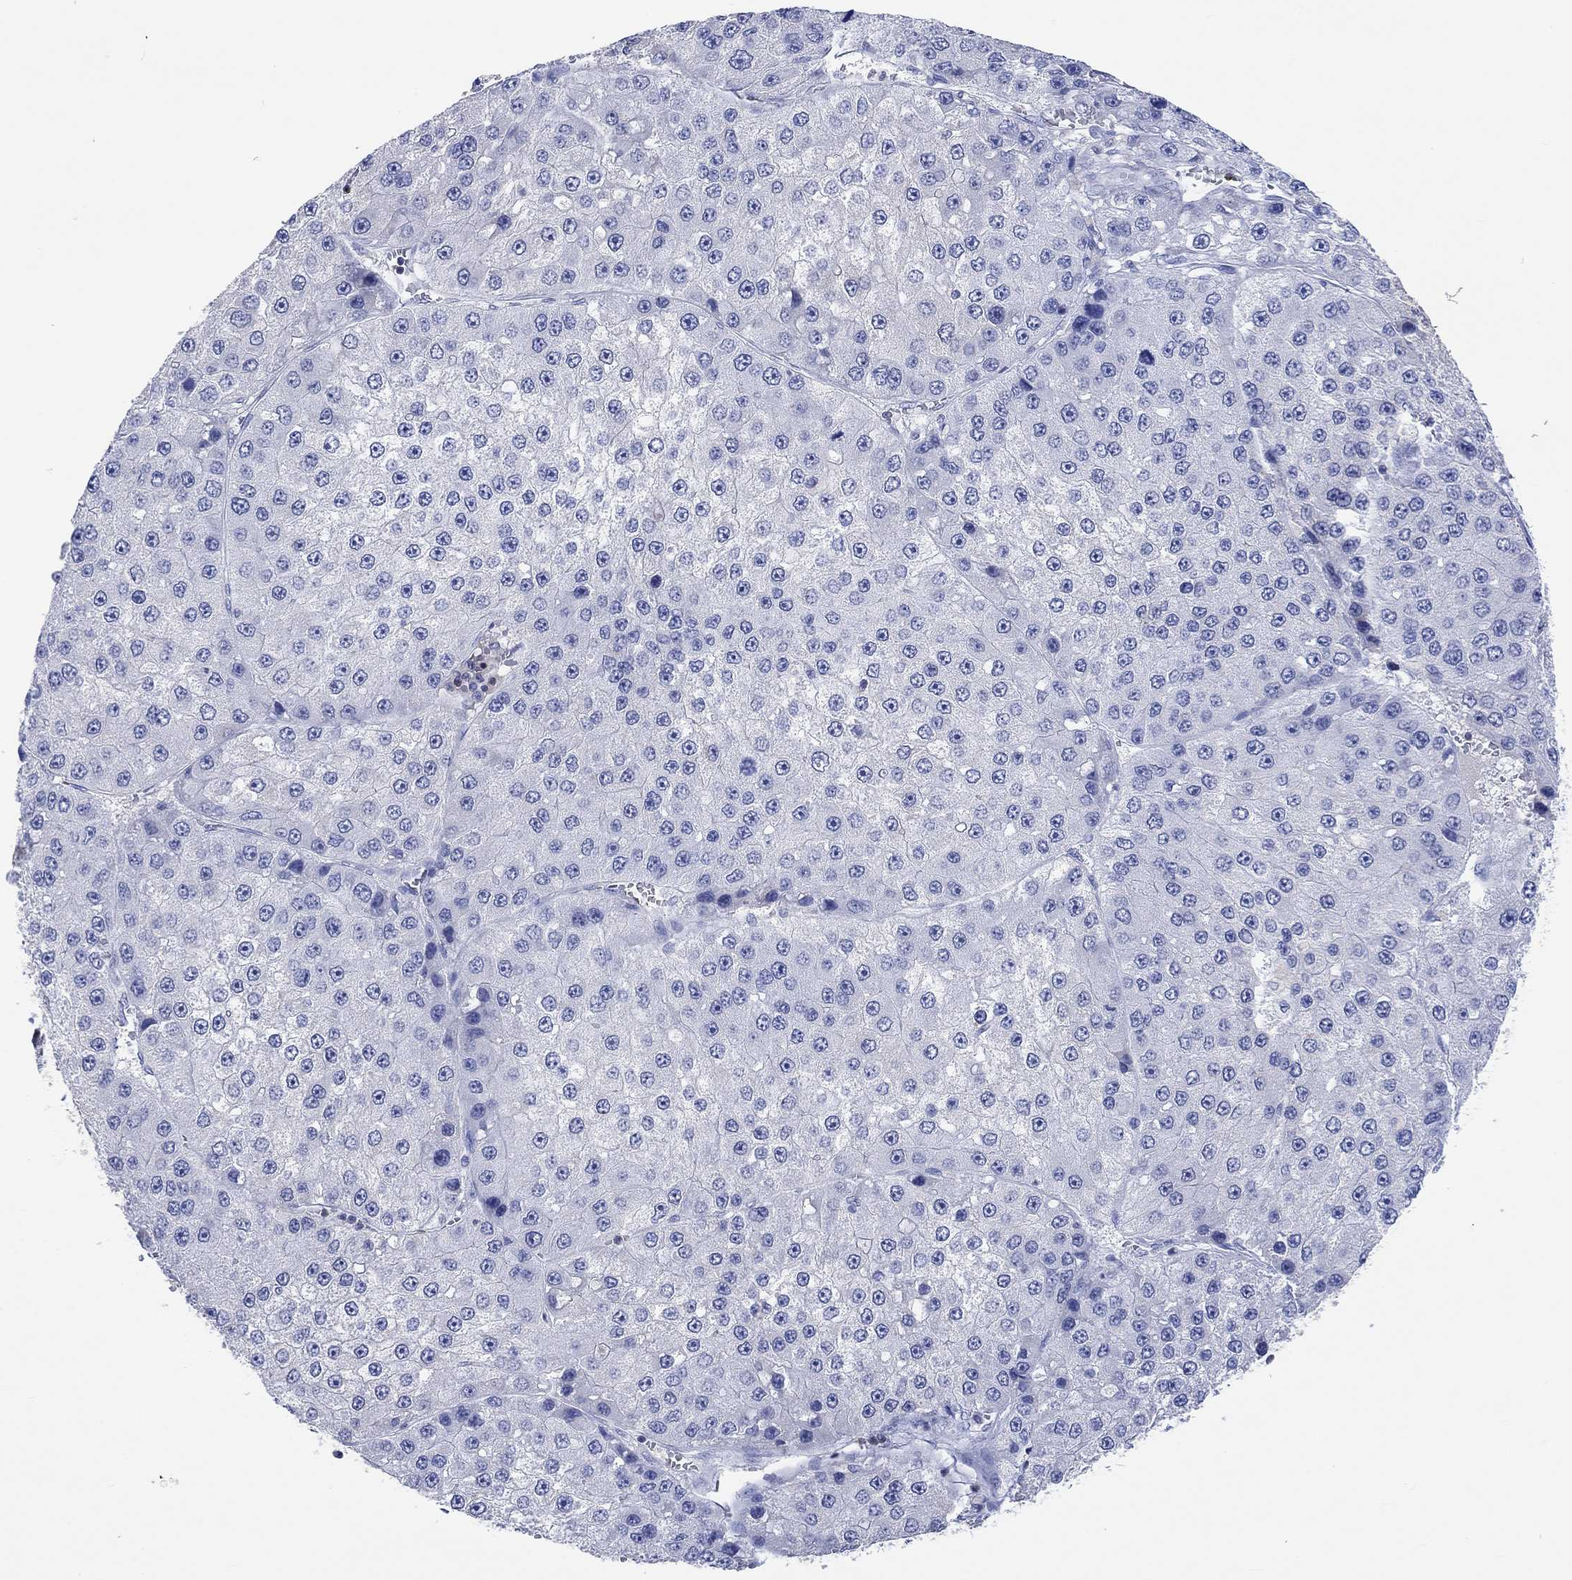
{"staining": {"intensity": "negative", "quantity": "none", "location": "none"}, "tissue": "liver cancer", "cell_type": "Tumor cells", "image_type": "cancer", "snomed": [{"axis": "morphology", "description": "Carcinoma, Hepatocellular, NOS"}, {"axis": "topography", "description": "Liver"}], "caption": "Tumor cells are negative for brown protein staining in liver hepatocellular carcinoma.", "gene": "GCM1", "patient": {"sex": "female", "age": 73}}